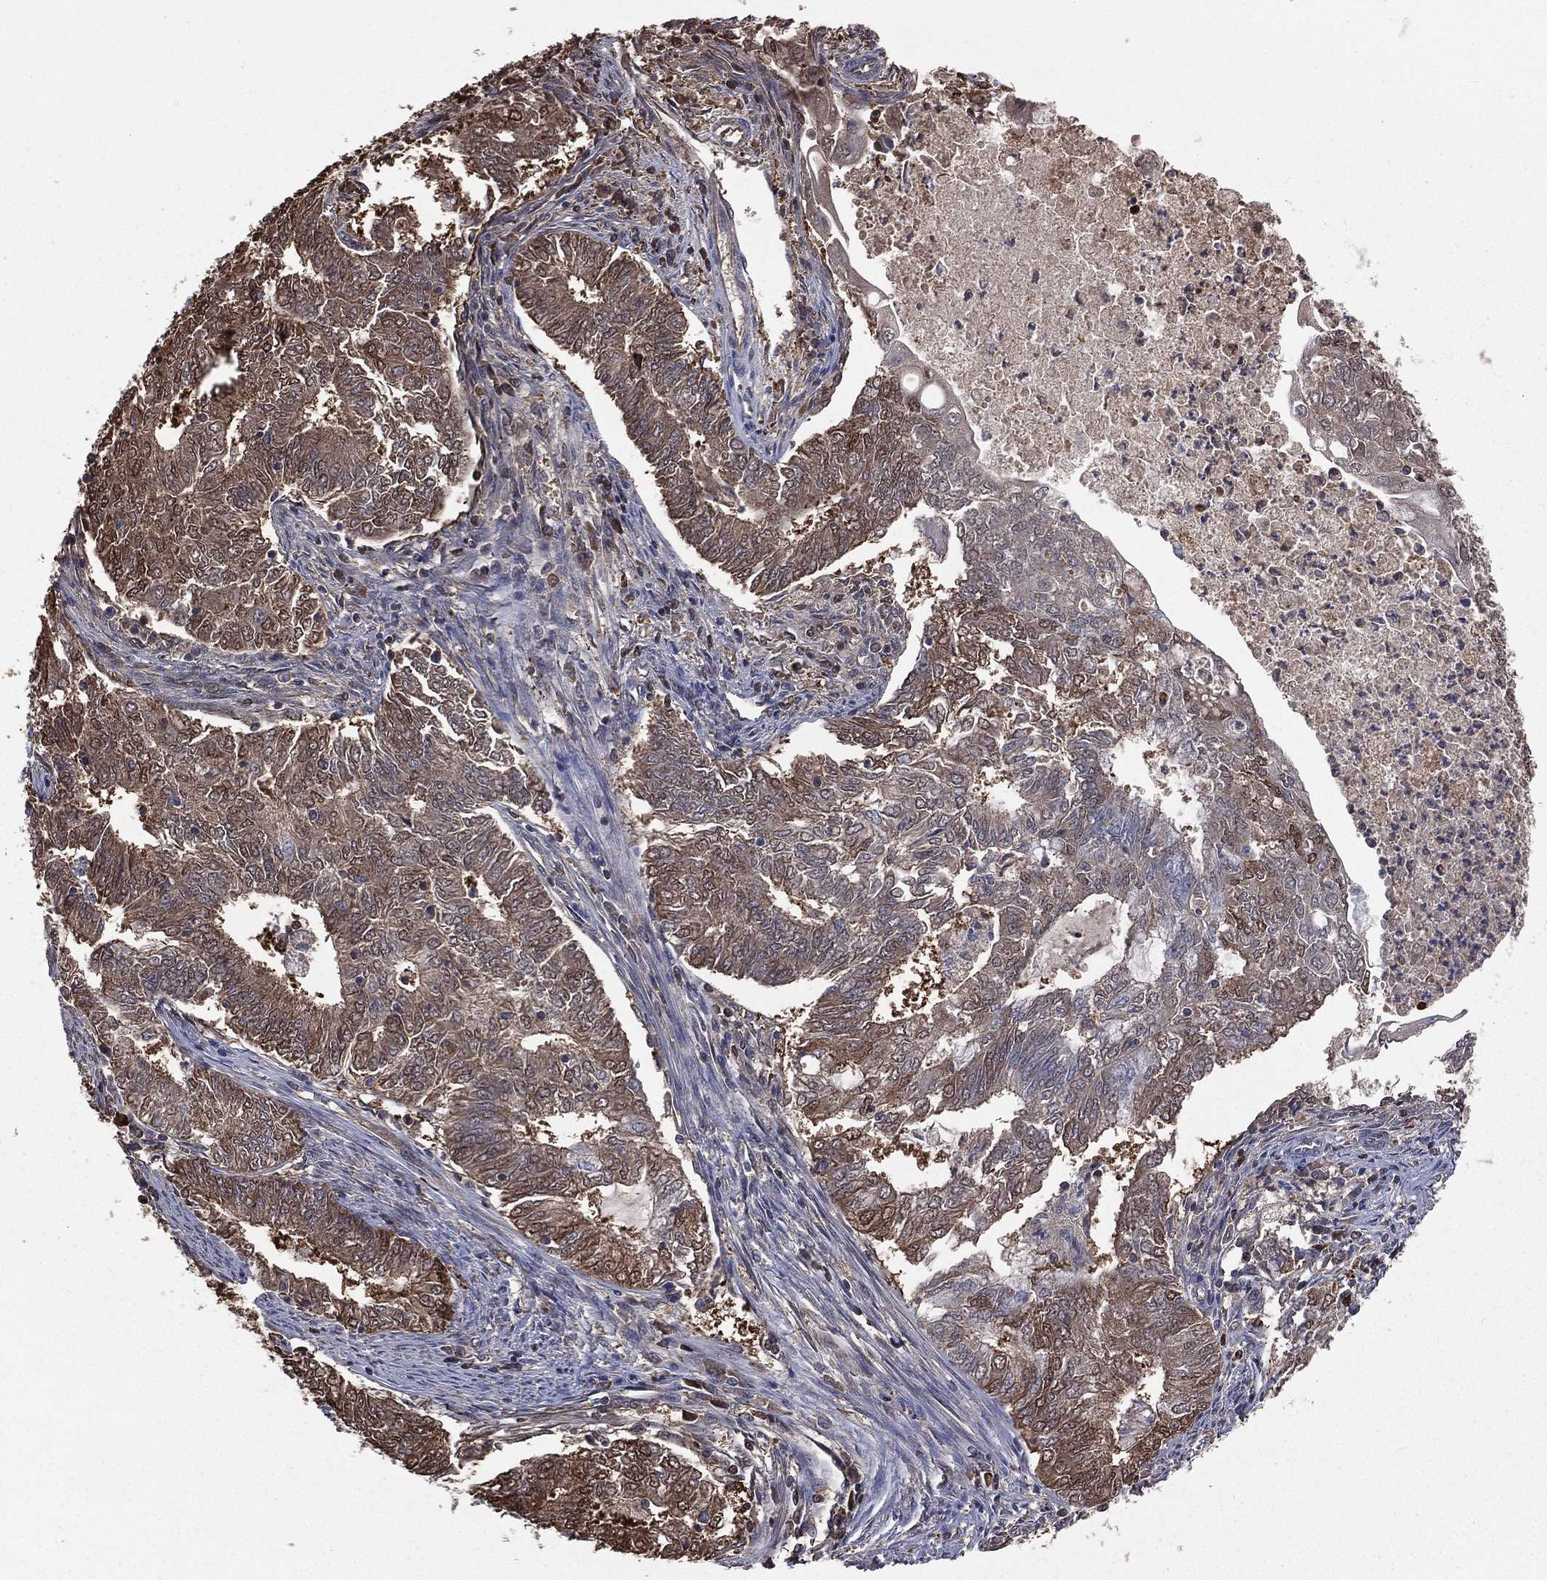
{"staining": {"intensity": "moderate", "quantity": ">75%", "location": "cytoplasmic/membranous"}, "tissue": "endometrial cancer", "cell_type": "Tumor cells", "image_type": "cancer", "snomed": [{"axis": "morphology", "description": "Adenocarcinoma, NOS"}, {"axis": "topography", "description": "Endometrium"}], "caption": "A high-resolution micrograph shows immunohistochemistry (IHC) staining of endometrial cancer, which demonstrates moderate cytoplasmic/membranous expression in approximately >75% of tumor cells. (Brightfield microscopy of DAB IHC at high magnification).", "gene": "TBC1D2", "patient": {"sex": "female", "age": 62}}